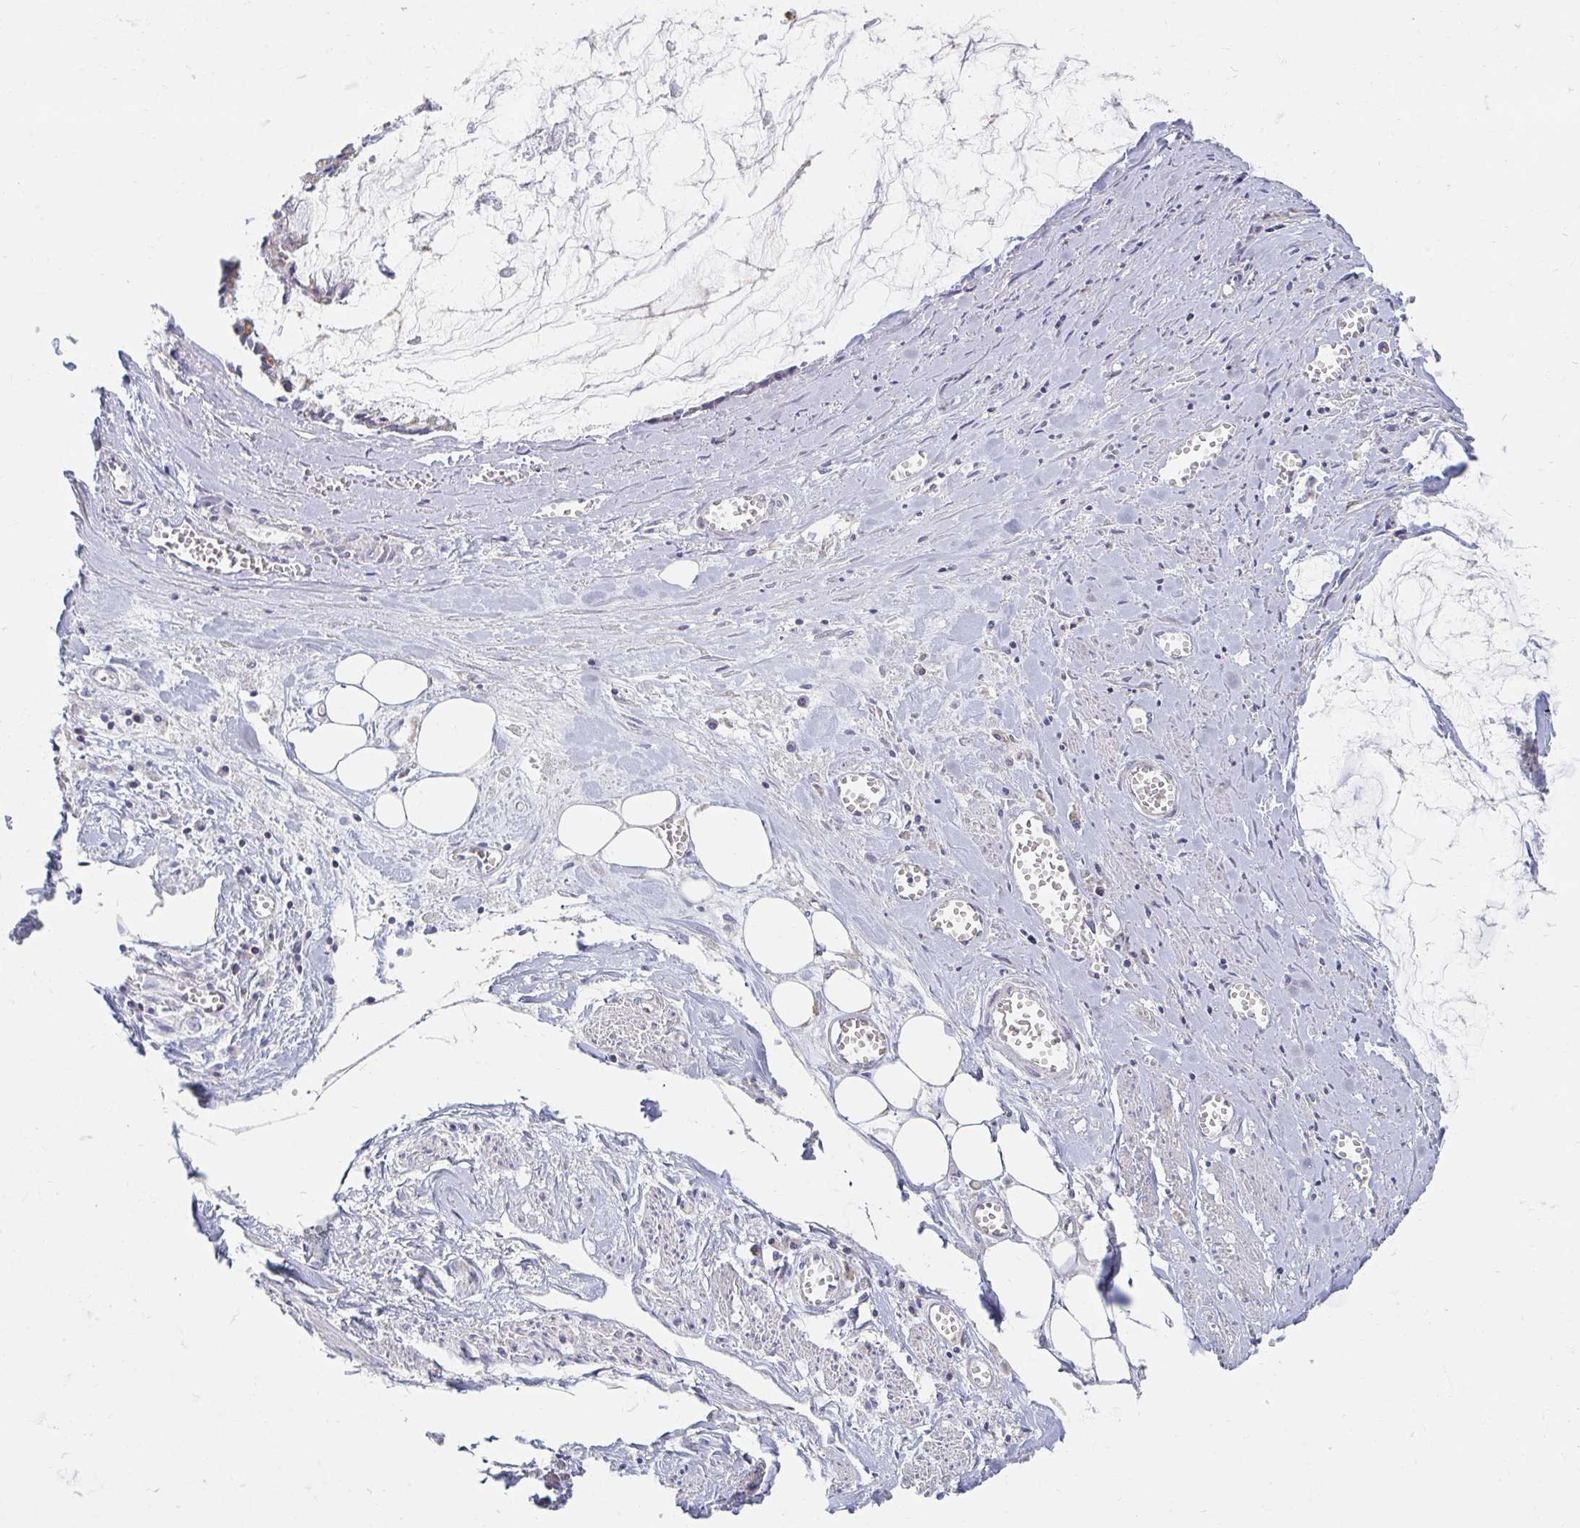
{"staining": {"intensity": "weak", "quantity": "<25%", "location": "cytoplasmic/membranous"}, "tissue": "ovarian cancer", "cell_type": "Tumor cells", "image_type": "cancer", "snomed": [{"axis": "morphology", "description": "Cystadenocarcinoma, mucinous, NOS"}, {"axis": "topography", "description": "Ovary"}], "caption": "There is no significant positivity in tumor cells of ovarian mucinous cystadenocarcinoma.", "gene": "MAVS", "patient": {"sex": "female", "age": 90}}